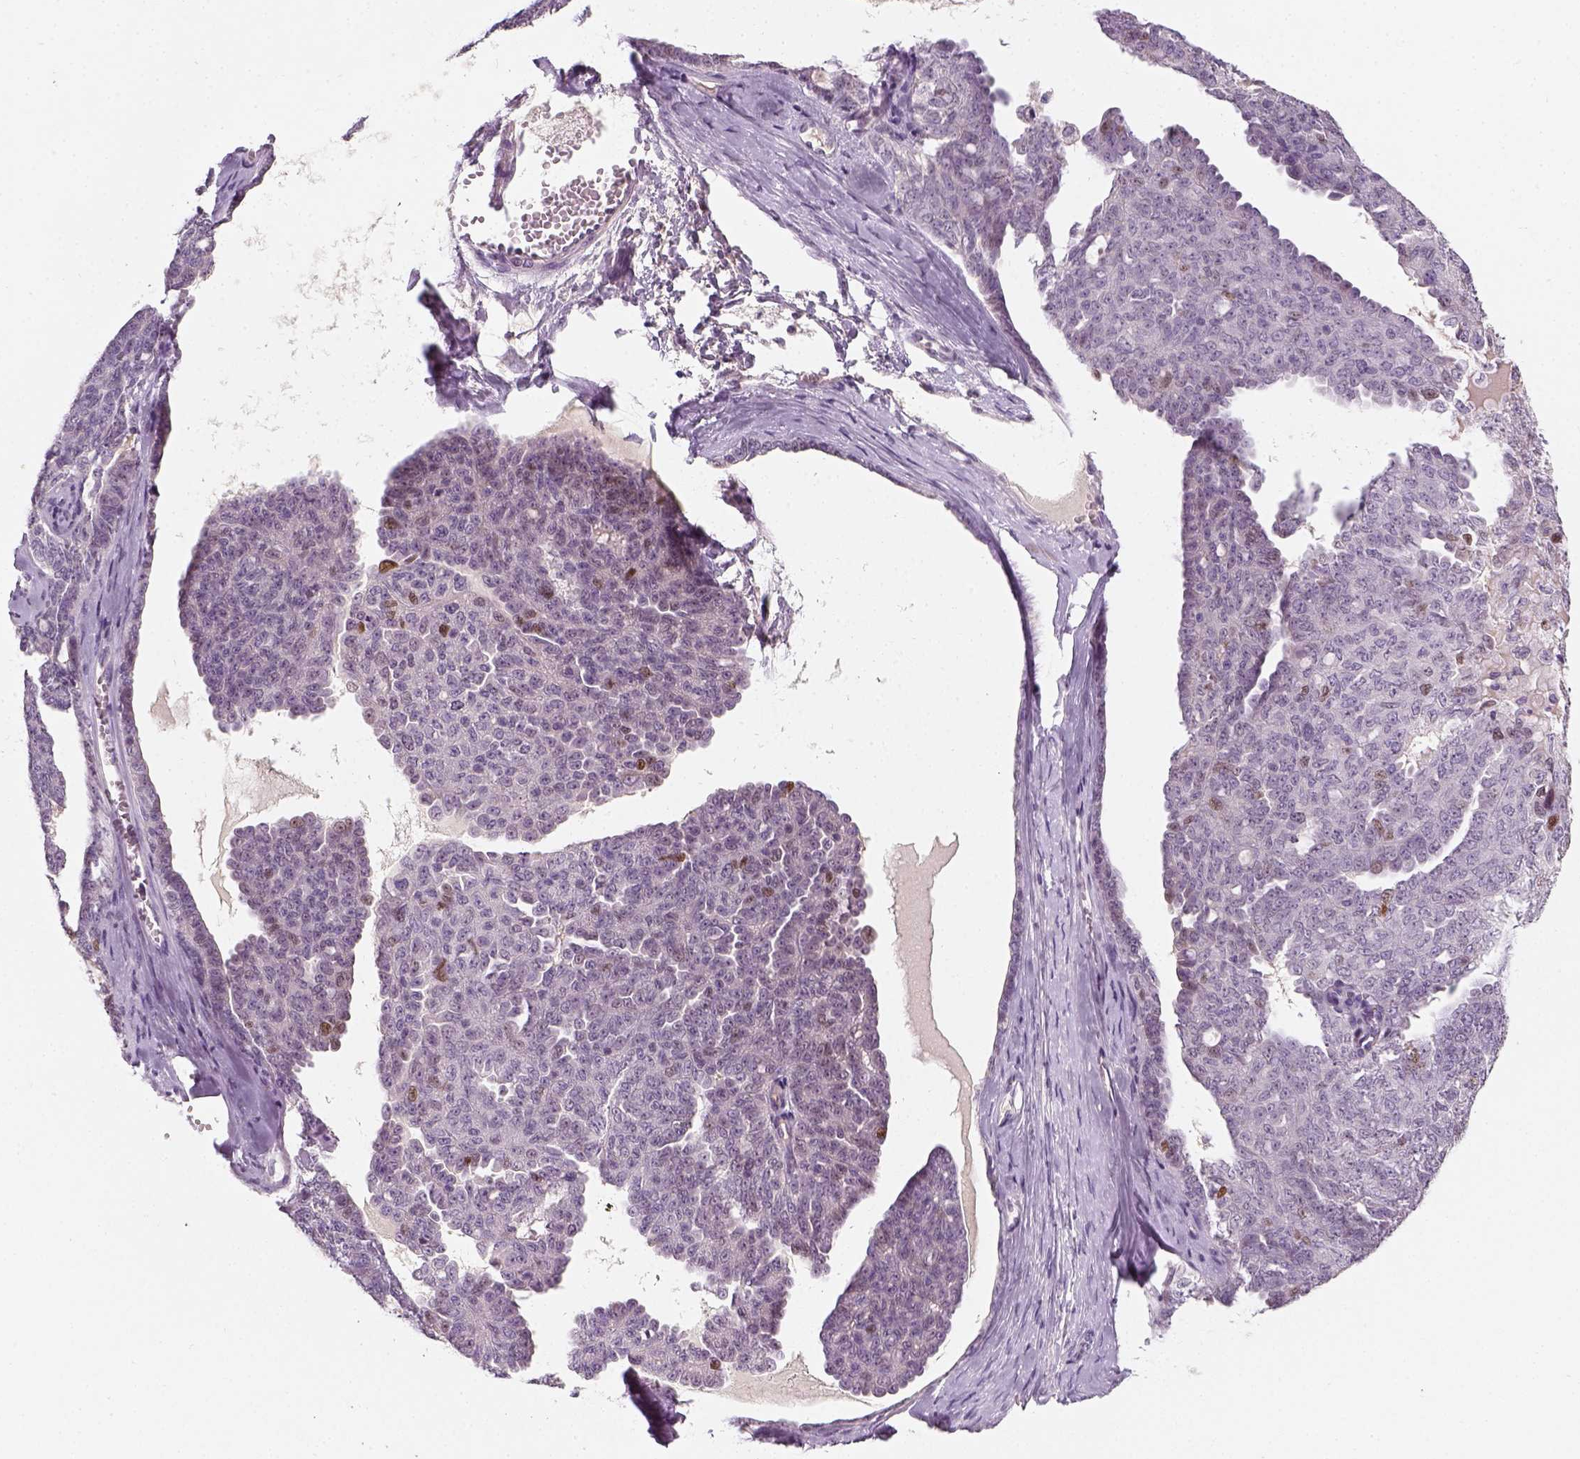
{"staining": {"intensity": "moderate", "quantity": "<25%", "location": "nuclear"}, "tissue": "ovarian cancer", "cell_type": "Tumor cells", "image_type": "cancer", "snomed": [{"axis": "morphology", "description": "Cystadenocarcinoma, serous, NOS"}, {"axis": "topography", "description": "Ovary"}], "caption": "Immunohistochemical staining of human ovarian cancer (serous cystadenocarcinoma) demonstrates low levels of moderate nuclear expression in about <25% of tumor cells. (Brightfield microscopy of DAB IHC at high magnification).", "gene": "TP53", "patient": {"sex": "female", "age": 71}}